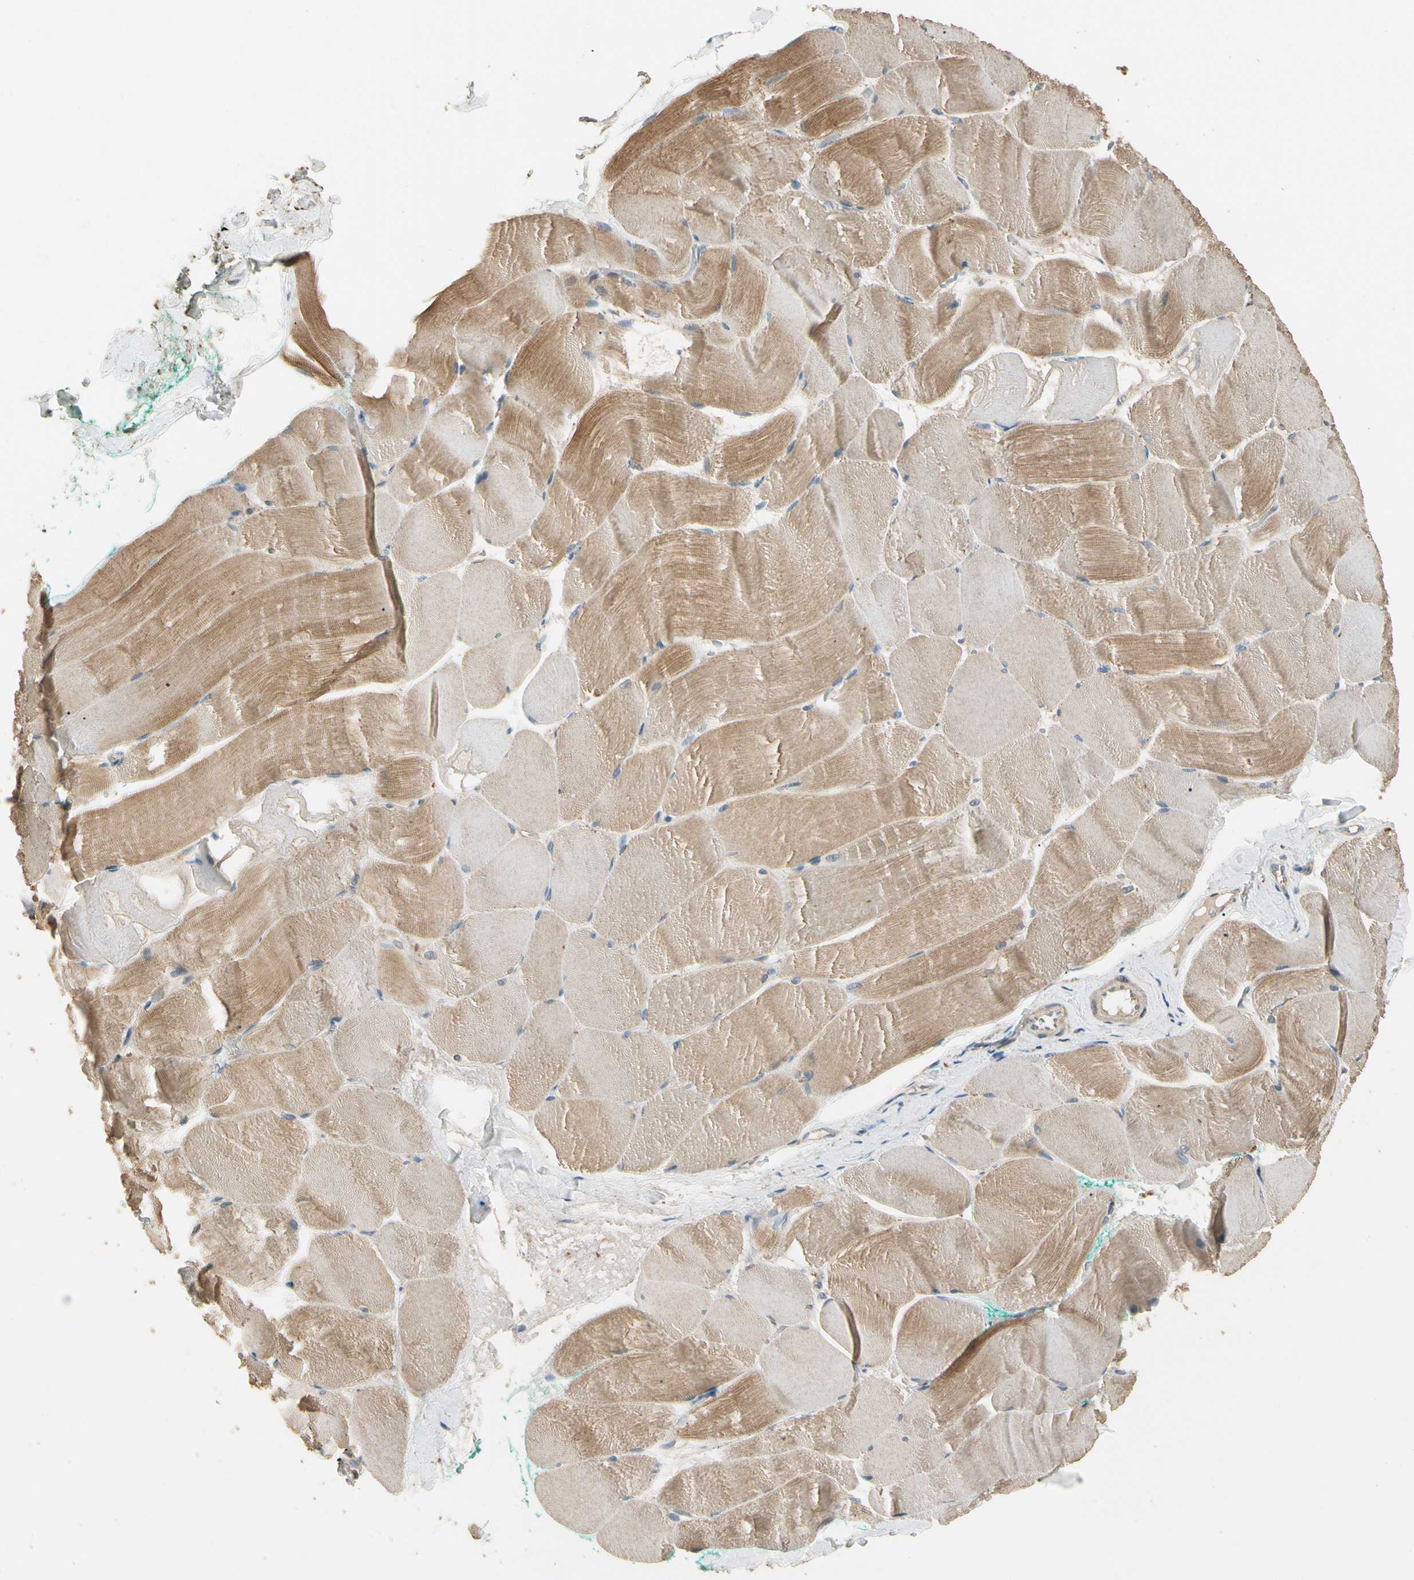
{"staining": {"intensity": "moderate", "quantity": ">75%", "location": "cytoplasmic/membranous"}, "tissue": "skeletal muscle", "cell_type": "Myocytes", "image_type": "normal", "snomed": [{"axis": "morphology", "description": "Normal tissue, NOS"}, {"axis": "morphology", "description": "Squamous cell carcinoma, NOS"}, {"axis": "topography", "description": "Skeletal muscle"}], "caption": "Myocytes exhibit medium levels of moderate cytoplasmic/membranous expression in approximately >75% of cells in unremarkable skeletal muscle. (brown staining indicates protein expression, while blue staining denotes nuclei).", "gene": "CDH6", "patient": {"sex": "male", "age": 51}}